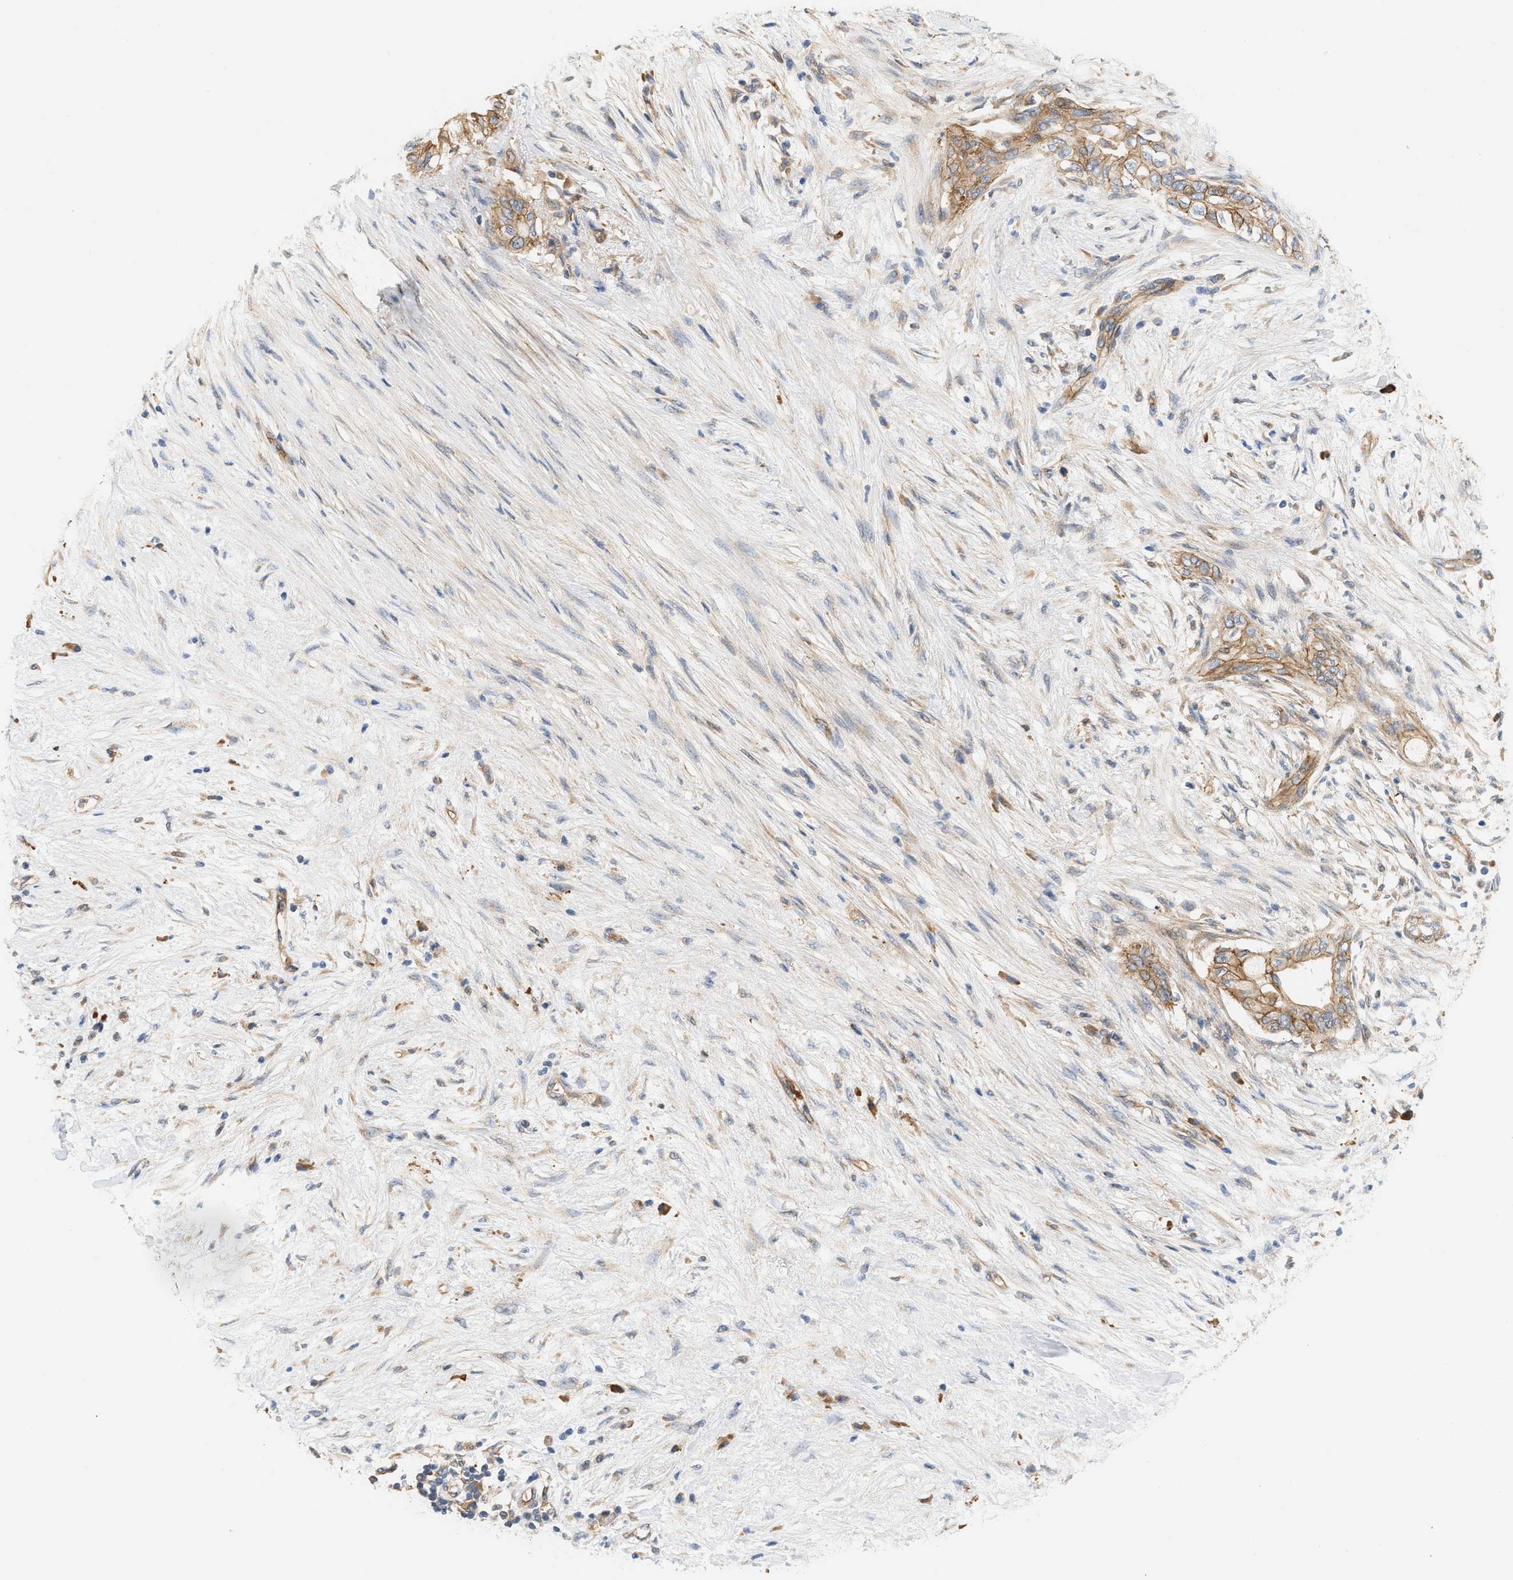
{"staining": {"intensity": "moderate", "quantity": ">75%", "location": "cytoplasmic/membranous"}, "tissue": "pancreatic cancer", "cell_type": "Tumor cells", "image_type": "cancer", "snomed": [{"axis": "morphology", "description": "Normal tissue, NOS"}, {"axis": "morphology", "description": "Adenocarcinoma, NOS"}, {"axis": "topography", "description": "Pancreas"}, {"axis": "topography", "description": "Duodenum"}], "caption": "The image reveals staining of pancreatic cancer (adenocarcinoma), revealing moderate cytoplasmic/membranous protein expression (brown color) within tumor cells.", "gene": "CTXN1", "patient": {"sex": "female", "age": 60}}